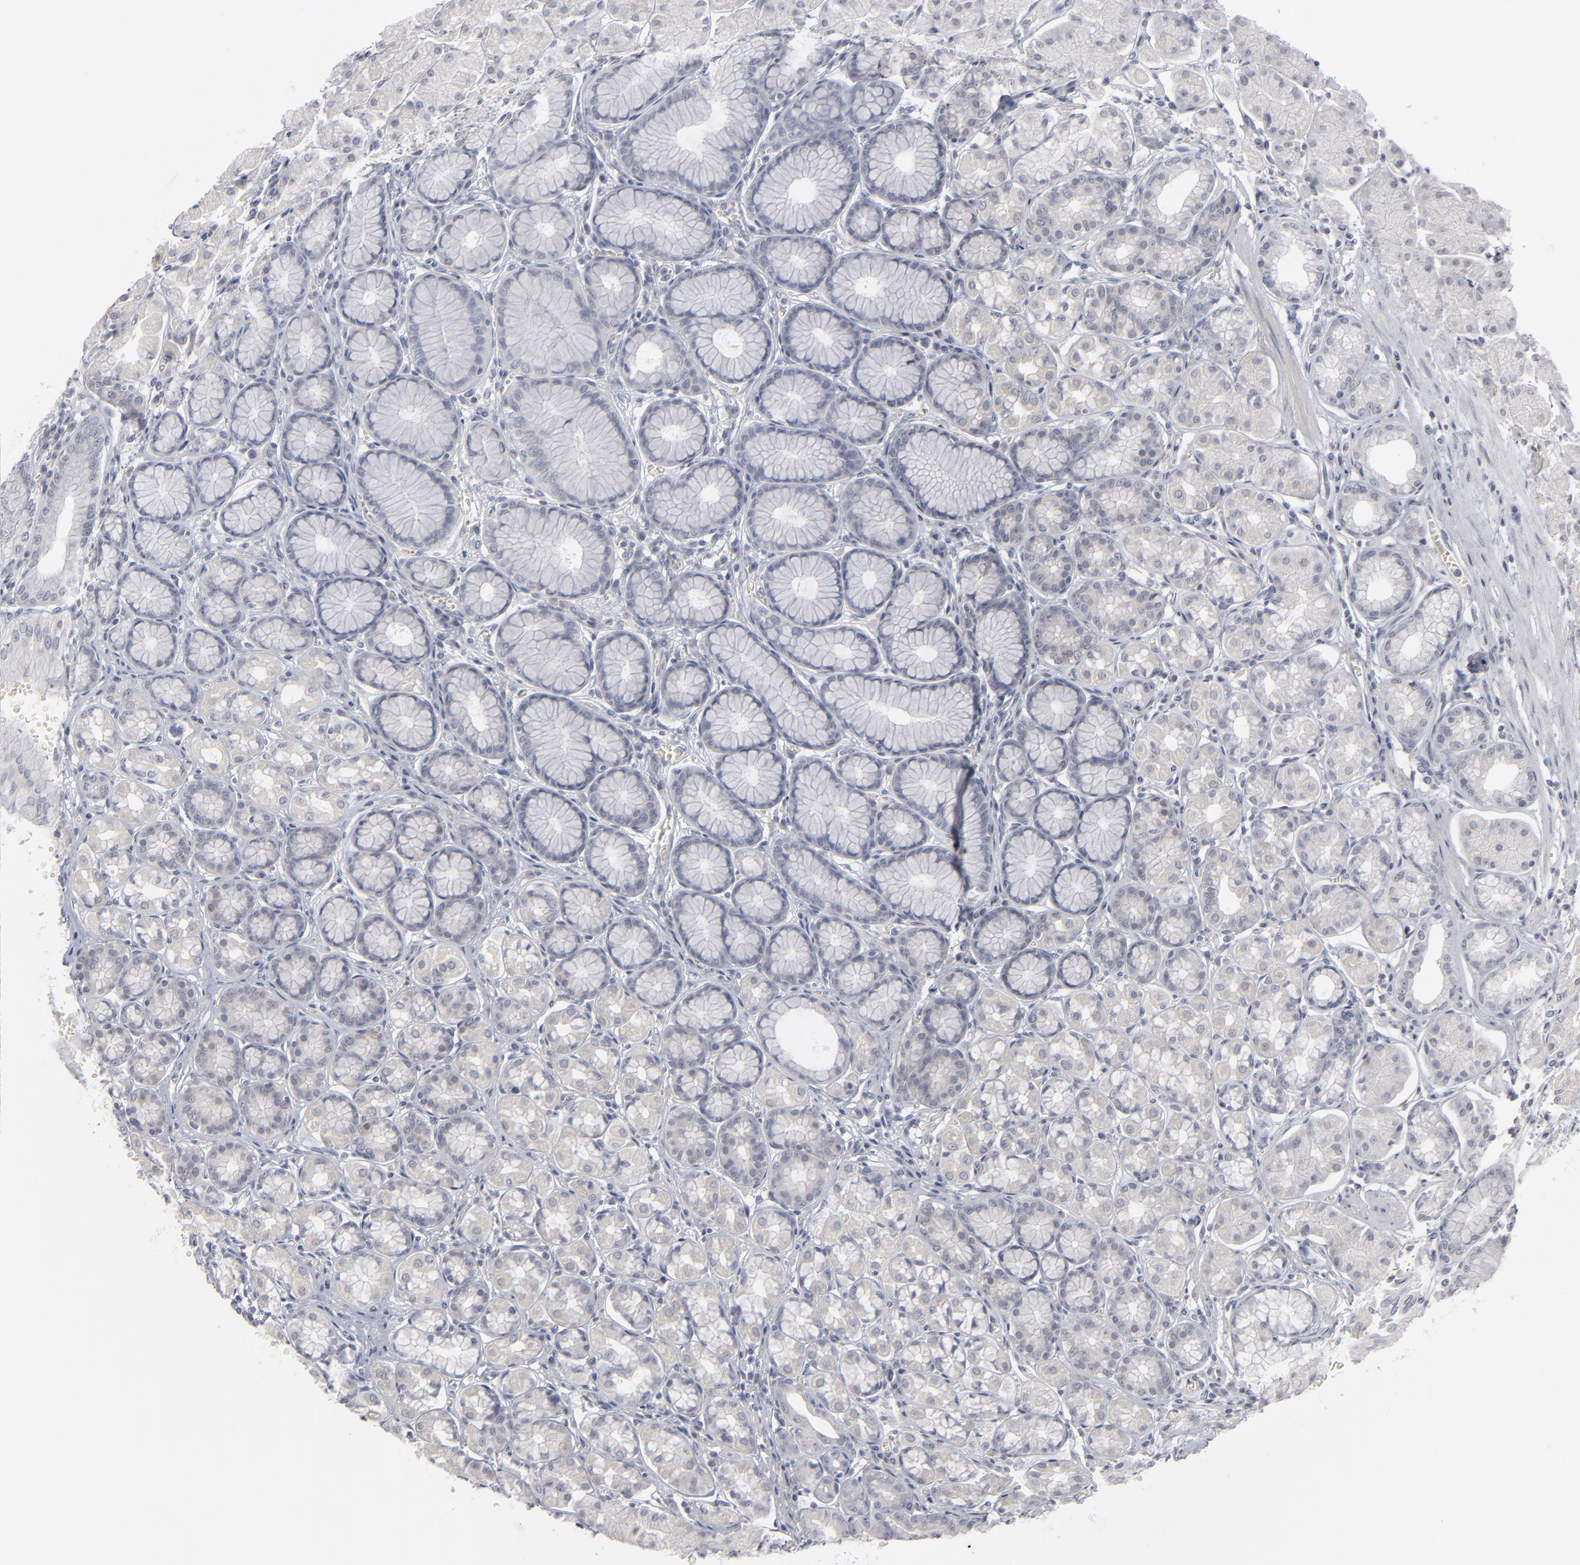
{"staining": {"intensity": "negative", "quantity": "none", "location": "none"}, "tissue": "stomach", "cell_type": "Glandular cells", "image_type": "normal", "snomed": [{"axis": "morphology", "description": "Normal tissue, NOS"}, {"axis": "topography", "description": "Stomach"}, {"axis": "topography", "description": "Stomach, lower"}], "caption": "This is an IHC micrograph of unremarkable stomach. There is no staining in glandular cells.", "gene": "KIAA1210", "patient": {"sex": "male", "age": 76}}